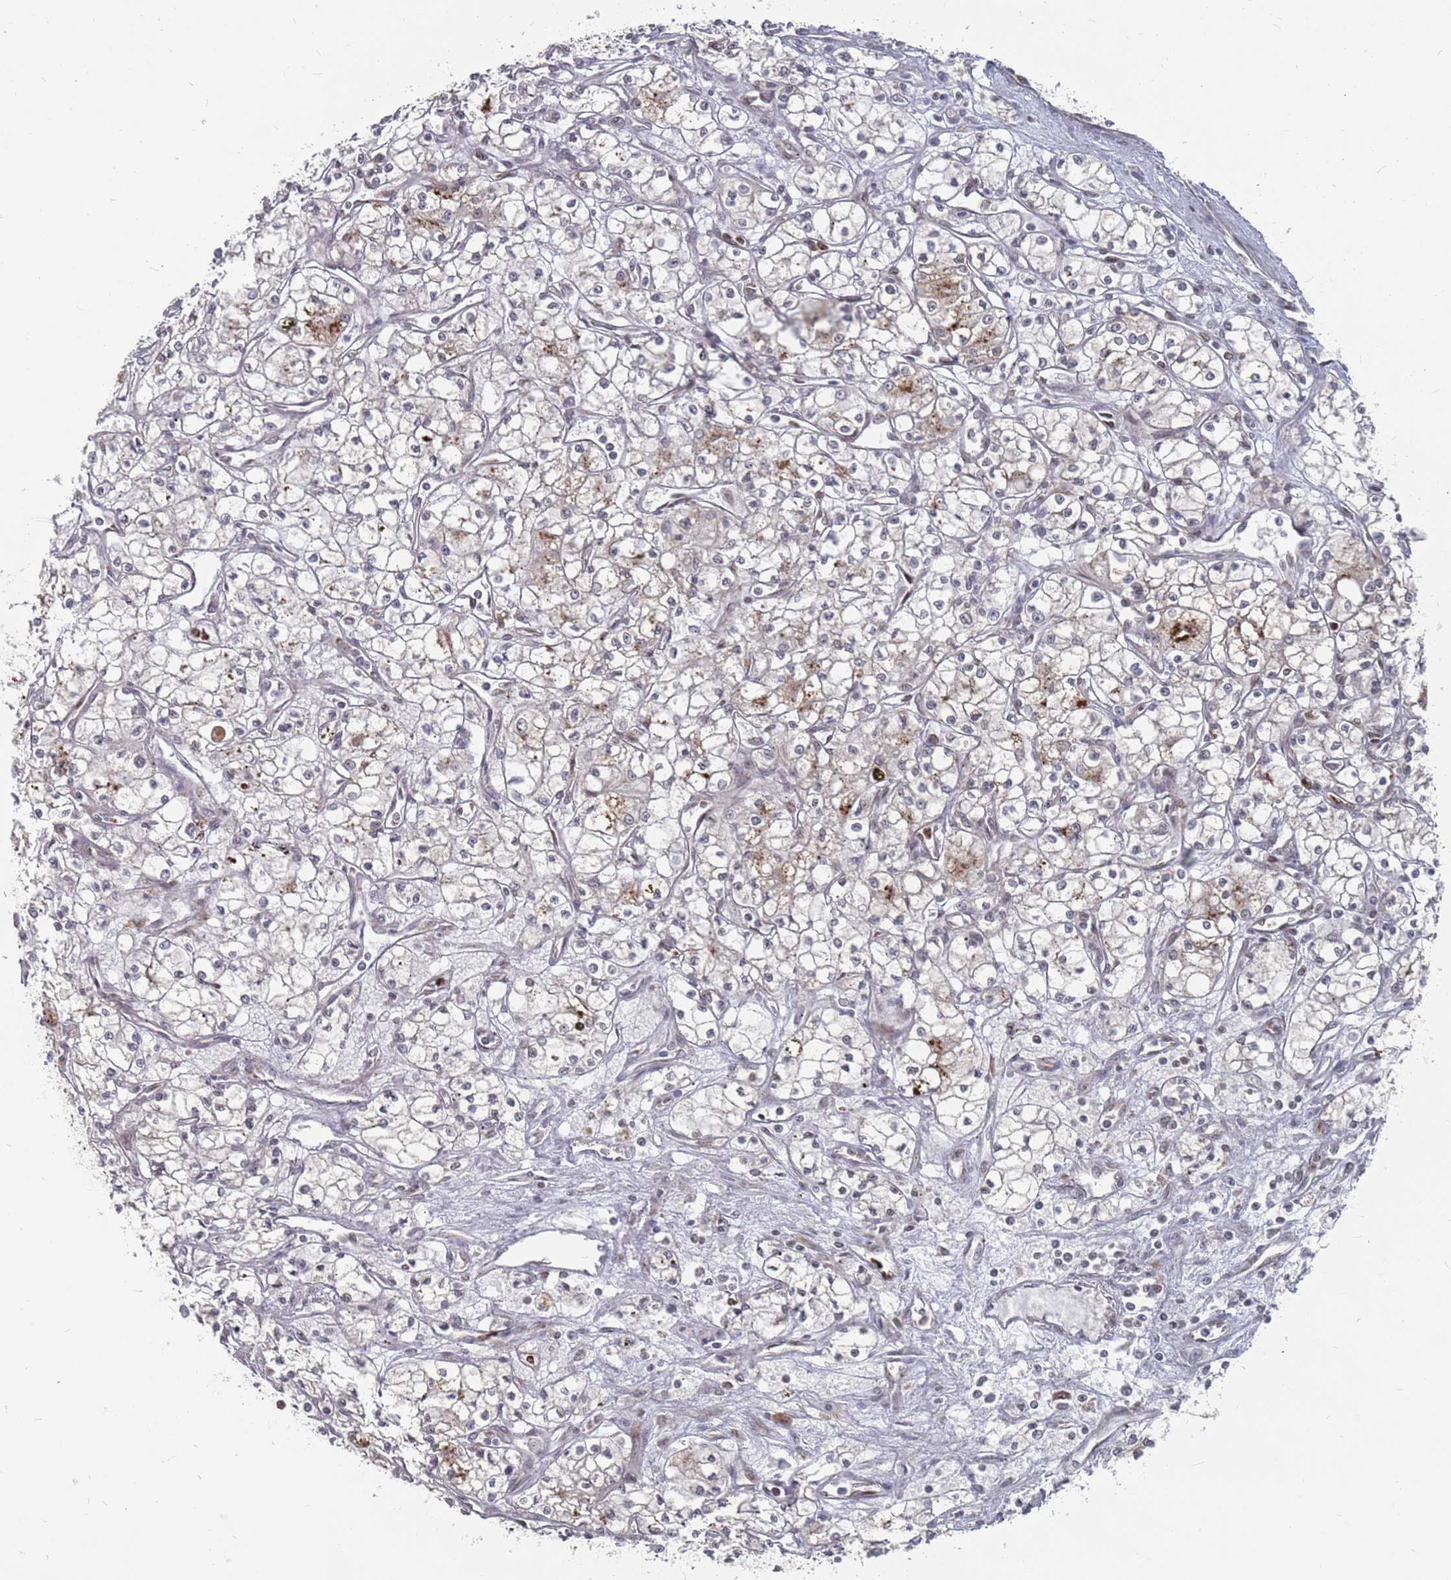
{"staining": {"intensity": "moderate", "quantity": "<25%", "location": "cytoplasmic/membranous"}, "tissue": "renal cancer", "cell_type": "Tumor cells", "image_type": "cancer", "snomed": [{"axis": "morphology", "description": "Adenocarcinoma, NOS"}, {"axis": "topography", "description": "Kidney"}], "caption": "Adenocarcinoma (renal) stained with a brown dye displays moderate cytoplasmic/membranous positive expression in about <25% of tumor cells.", "gene": "FMO4", "patient": {"sex": "male", "age": 59}}